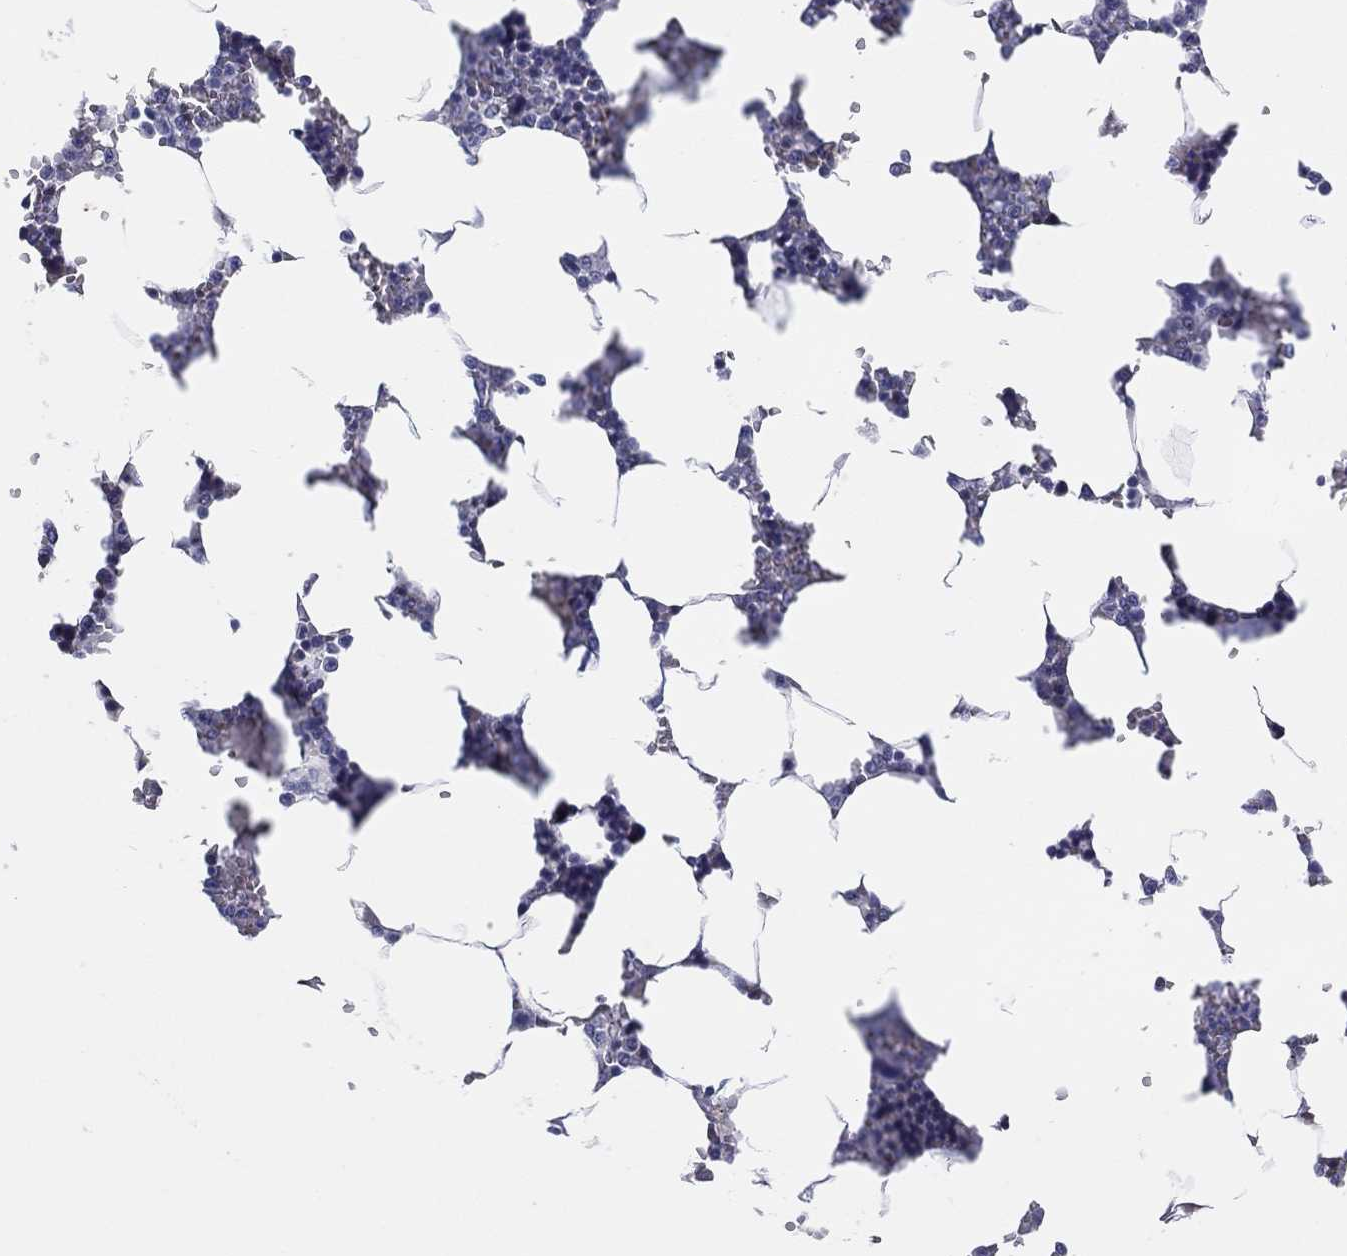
{"staining": {"intensity": "negative", "quantity": "none", "location": "none"}, "tissue": "bone marrow", "cell_type": "Hematopoietic cells", "image_type": "normal", "snomed": [{"axis": "morphology", "description": "Normal tissue, NOS"}, {"axis": "topography", "description": "Bone marrow"}], "caption": "Immunohistochemistry (IHC) histopathology image of unremarkable bone marrow: bone marrow stained with DAB demonstrates no significant protein expression in hematopoietic cells.", "gene": "HEATR4", "patient": {"sex": "female", "age": 72}}